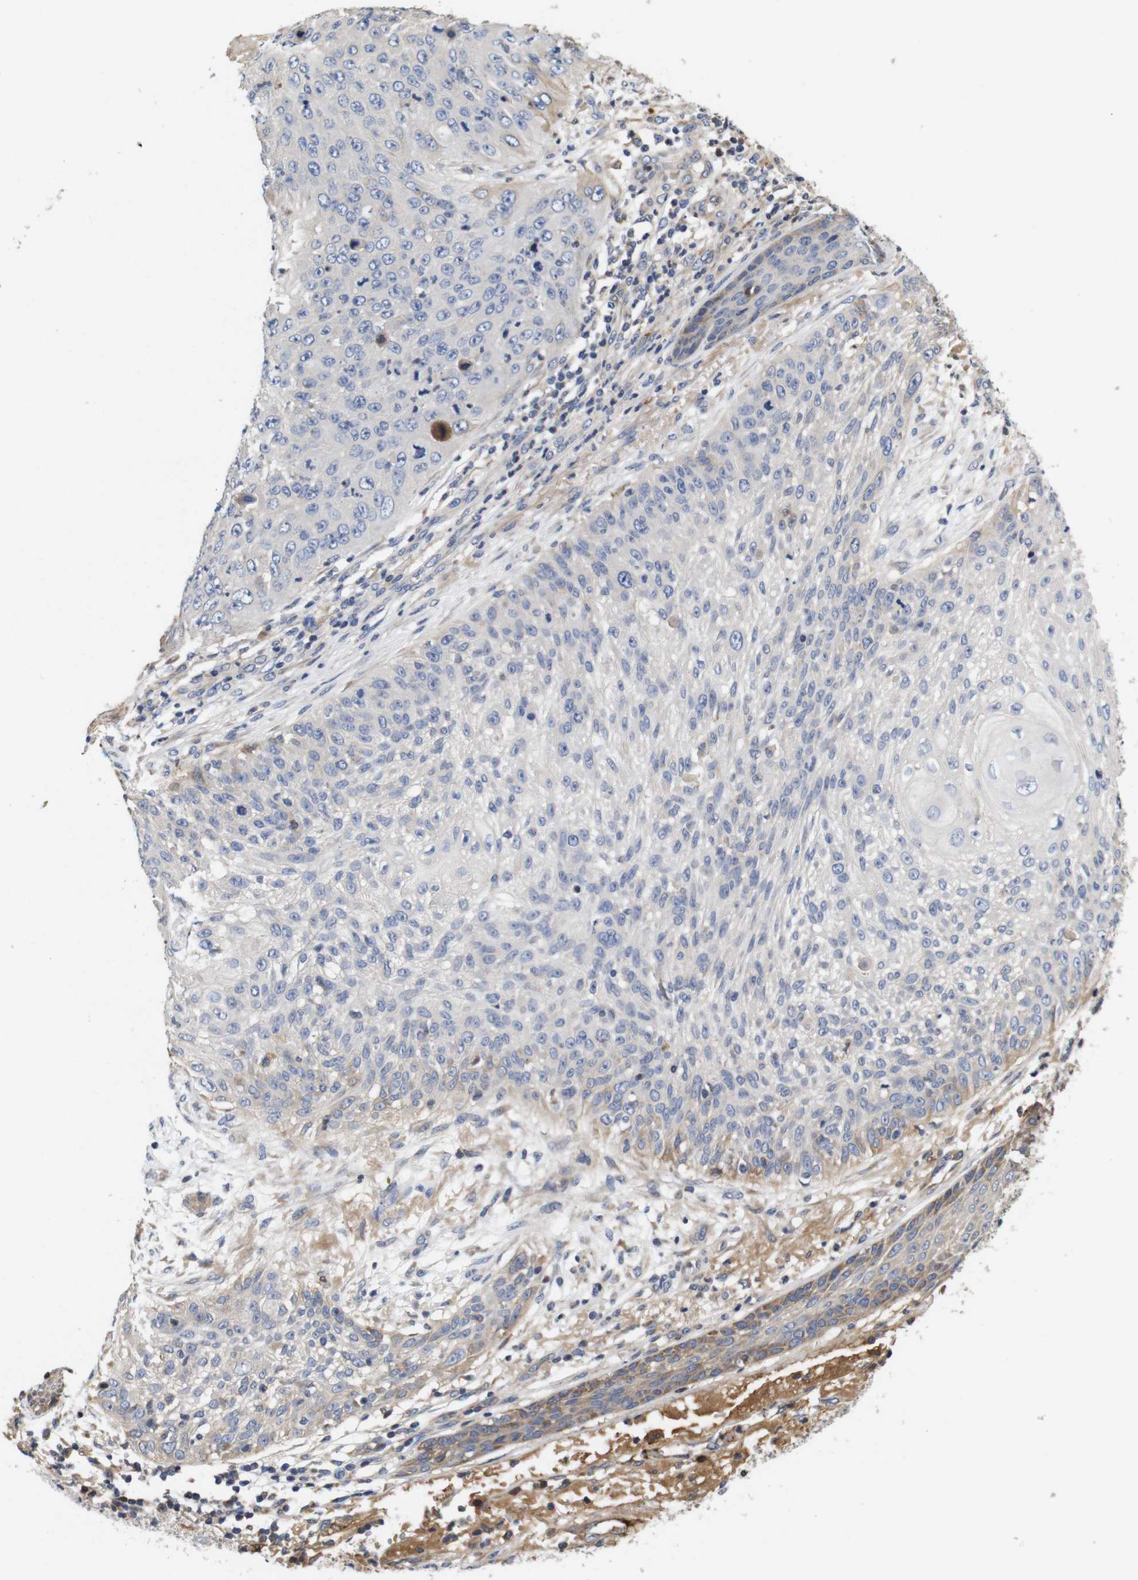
{"staining": {"intensity": "negative", "quantity": "none", "location": "none"}, "tissue": "skin cancer", "cell_type": "Tumor cells", "image_type": "cancer", "snomed": [{"axis": "morphology", "description": "Squamous cell carcinoma, NOS"}, {"axis": "topography", "description": "Skin"}], "caption": "A high-resolution image shows IHC staining of skin cancer, which reveals no significant positivity in tumor cells.", "gene": "SPRY3", "patient": {"sex": "female", "age": 80}}